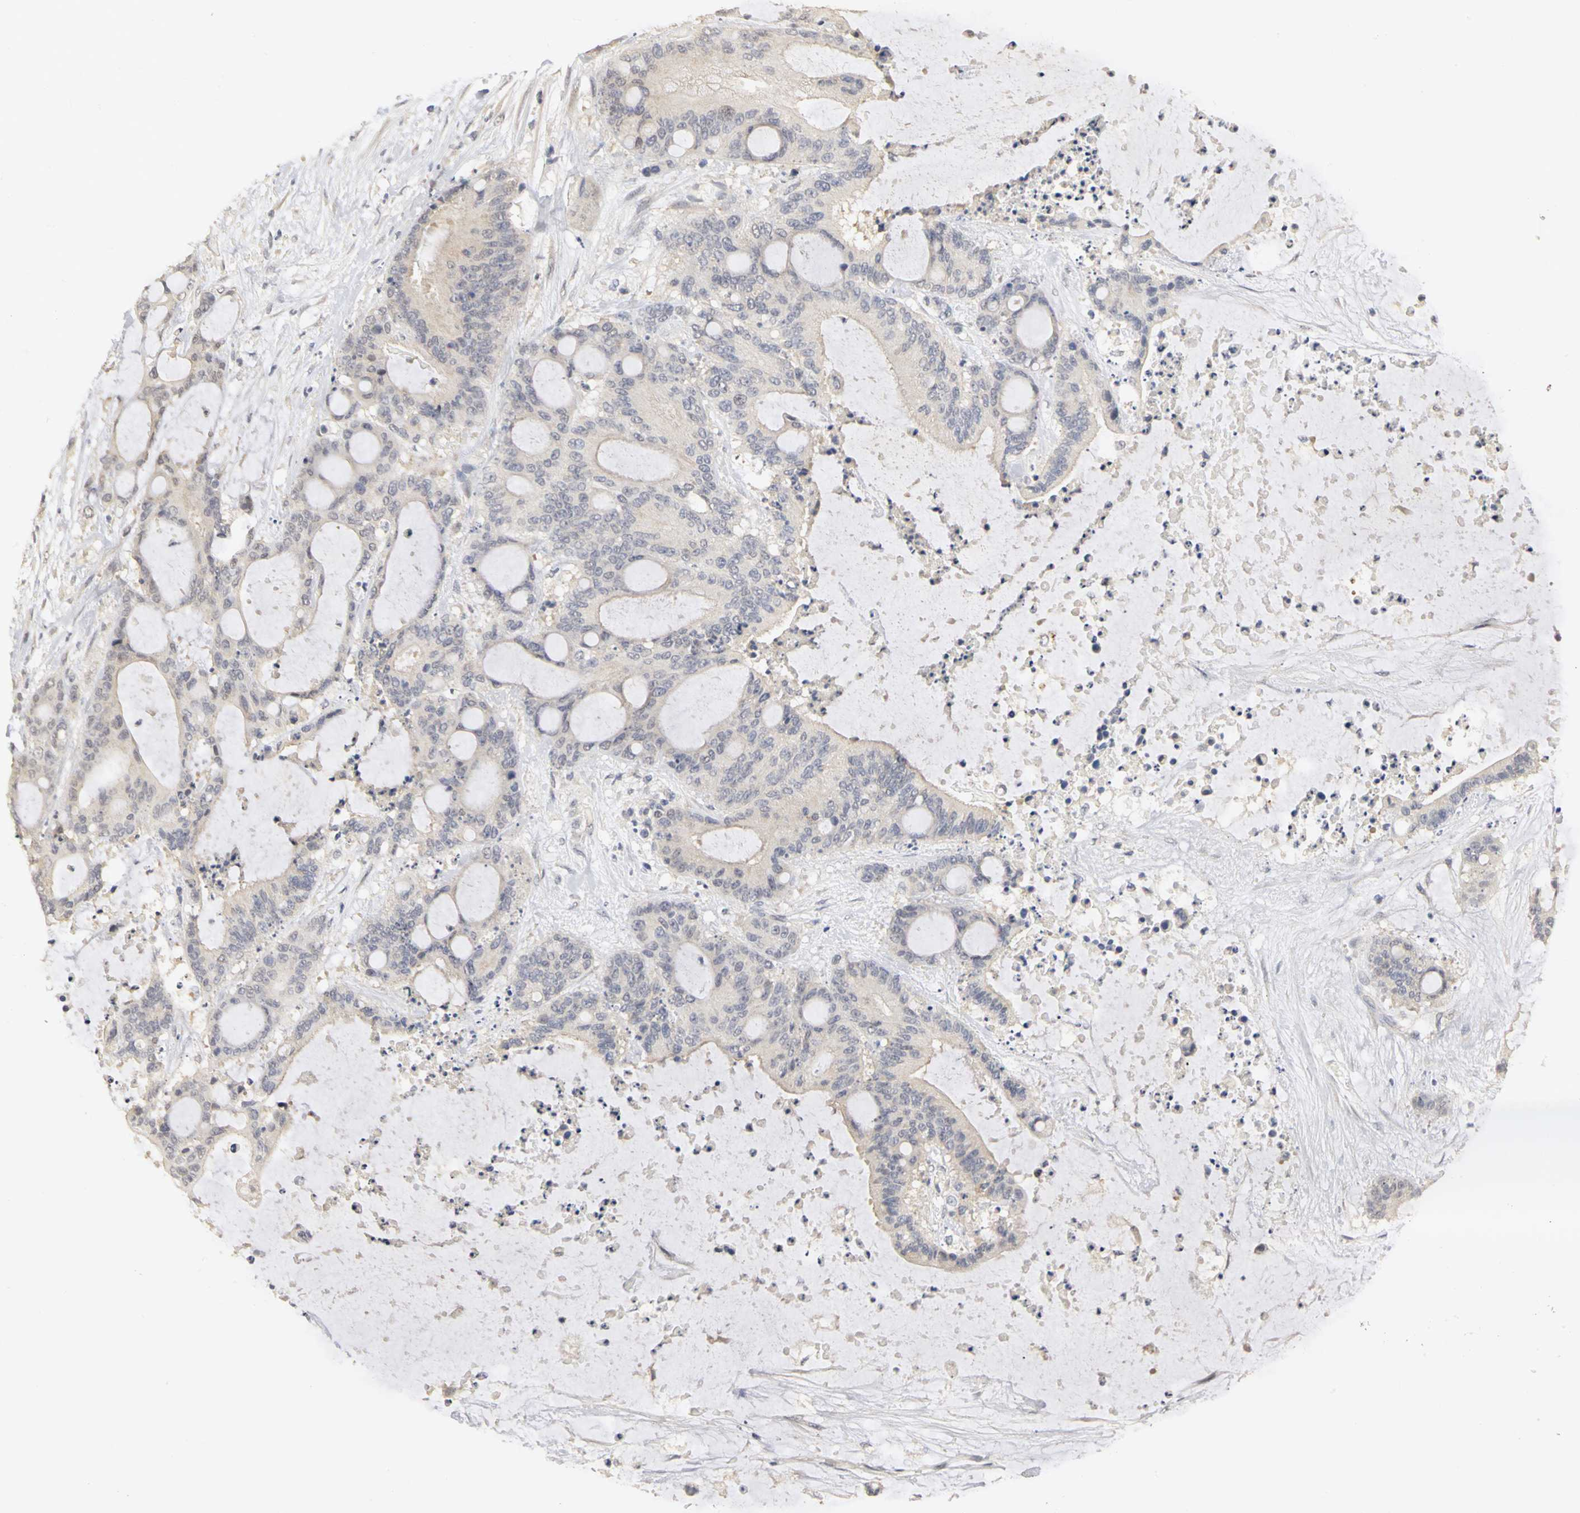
{"staining": {"intensity": "negative", "quantity": "none", "location": "none"}, "tissue": "liver cancer", "cell_type": "Tumor cells", "image_type": "cancer", "snomed": [{"axis": "morphology", "description": "Cholangiocarcinoma"}, {"axis": "topography", "description": "Liver"}], "caption": "The photomicrograph displays no significant positivity in tumor cells of liver cholangiocarcinoma.", "gene": "PGR", "patient": {"sex": "female", "age": 73}}